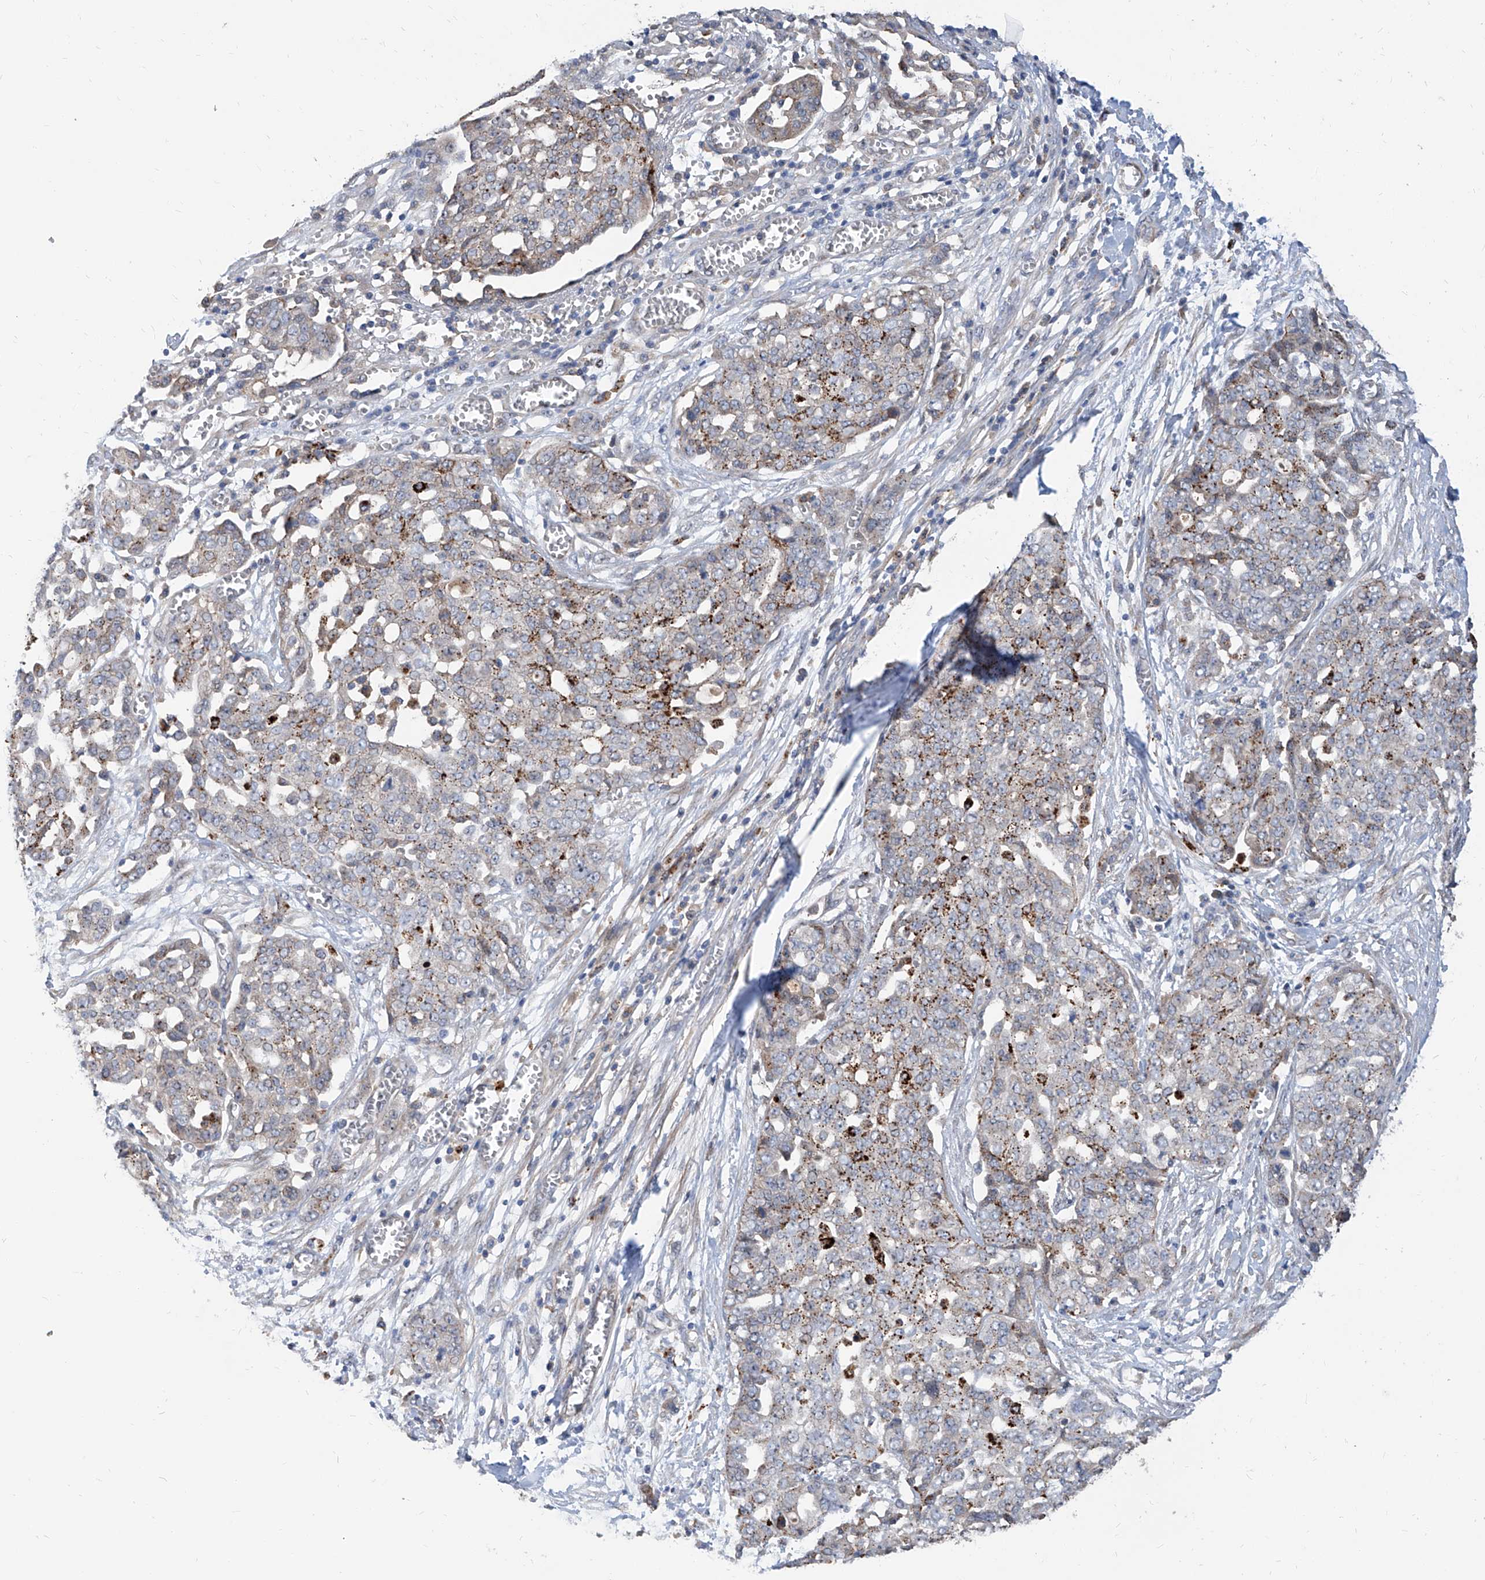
{"staining": {"intensity": "moderate", "quantity": "<25%", "location": "cytoplasmic/membranous"}, "tissue": "ovarian cancer", "cell_type": "Tumor cells", "image_type": "cancer", "snomed": [{"axis": "morphology", "description": "Cystadenocarcinoma, serous, NOS"}, {"axis": "topography", "description": "Soft tissue"}, {"axis": "topography", "description": "Ovary"}], "caption": "Tumor cells exhibit low levels of moderate cytoplasmic/membranous positivity in about <25% of cells in ovarian serous cystadenocarcinoma.", "gene": "MAGEE2", "patient": {"sex": "female", "age": 57}}